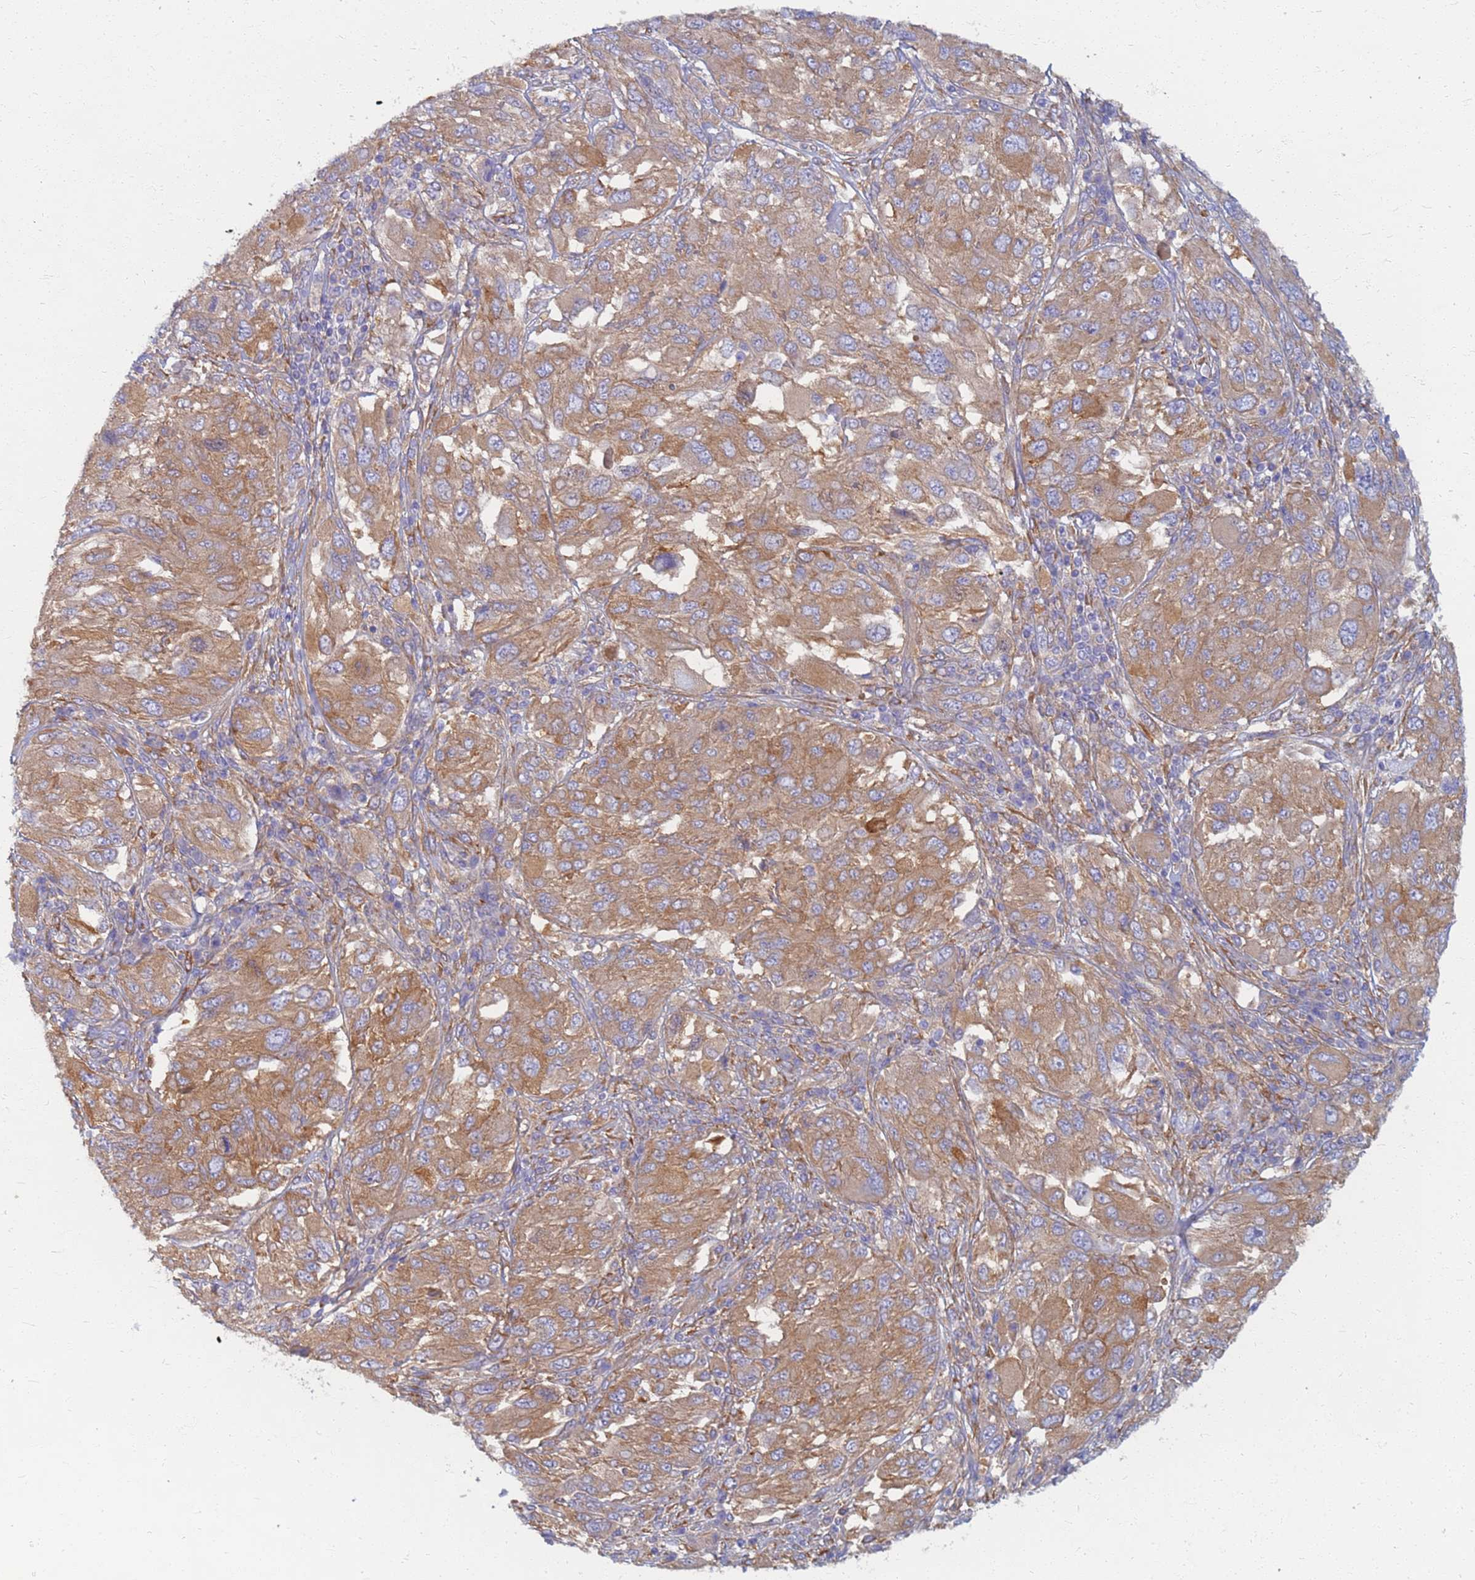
{"staining": {"intensity": "moderate", "quantity": ">75%", "location": "cytoplasmic/membranous"}, "tissue": "melanoma", "cell_type": "Tumor cells", "image_type": "cancer", "snomed": [{"axis": "morphology", "description": "Malignant melanoma, NOS"}, {"axis": "topography", "description": "Skin"}], "caption": "There is medium levels of moderate cytoplasmic/membranous staining in tumor cells of malignant melanoma, as demonstrated by immunohistochemical staining (brown color).", "gene": "EEA1", "patient": {"sex": "female", "age": 91}}